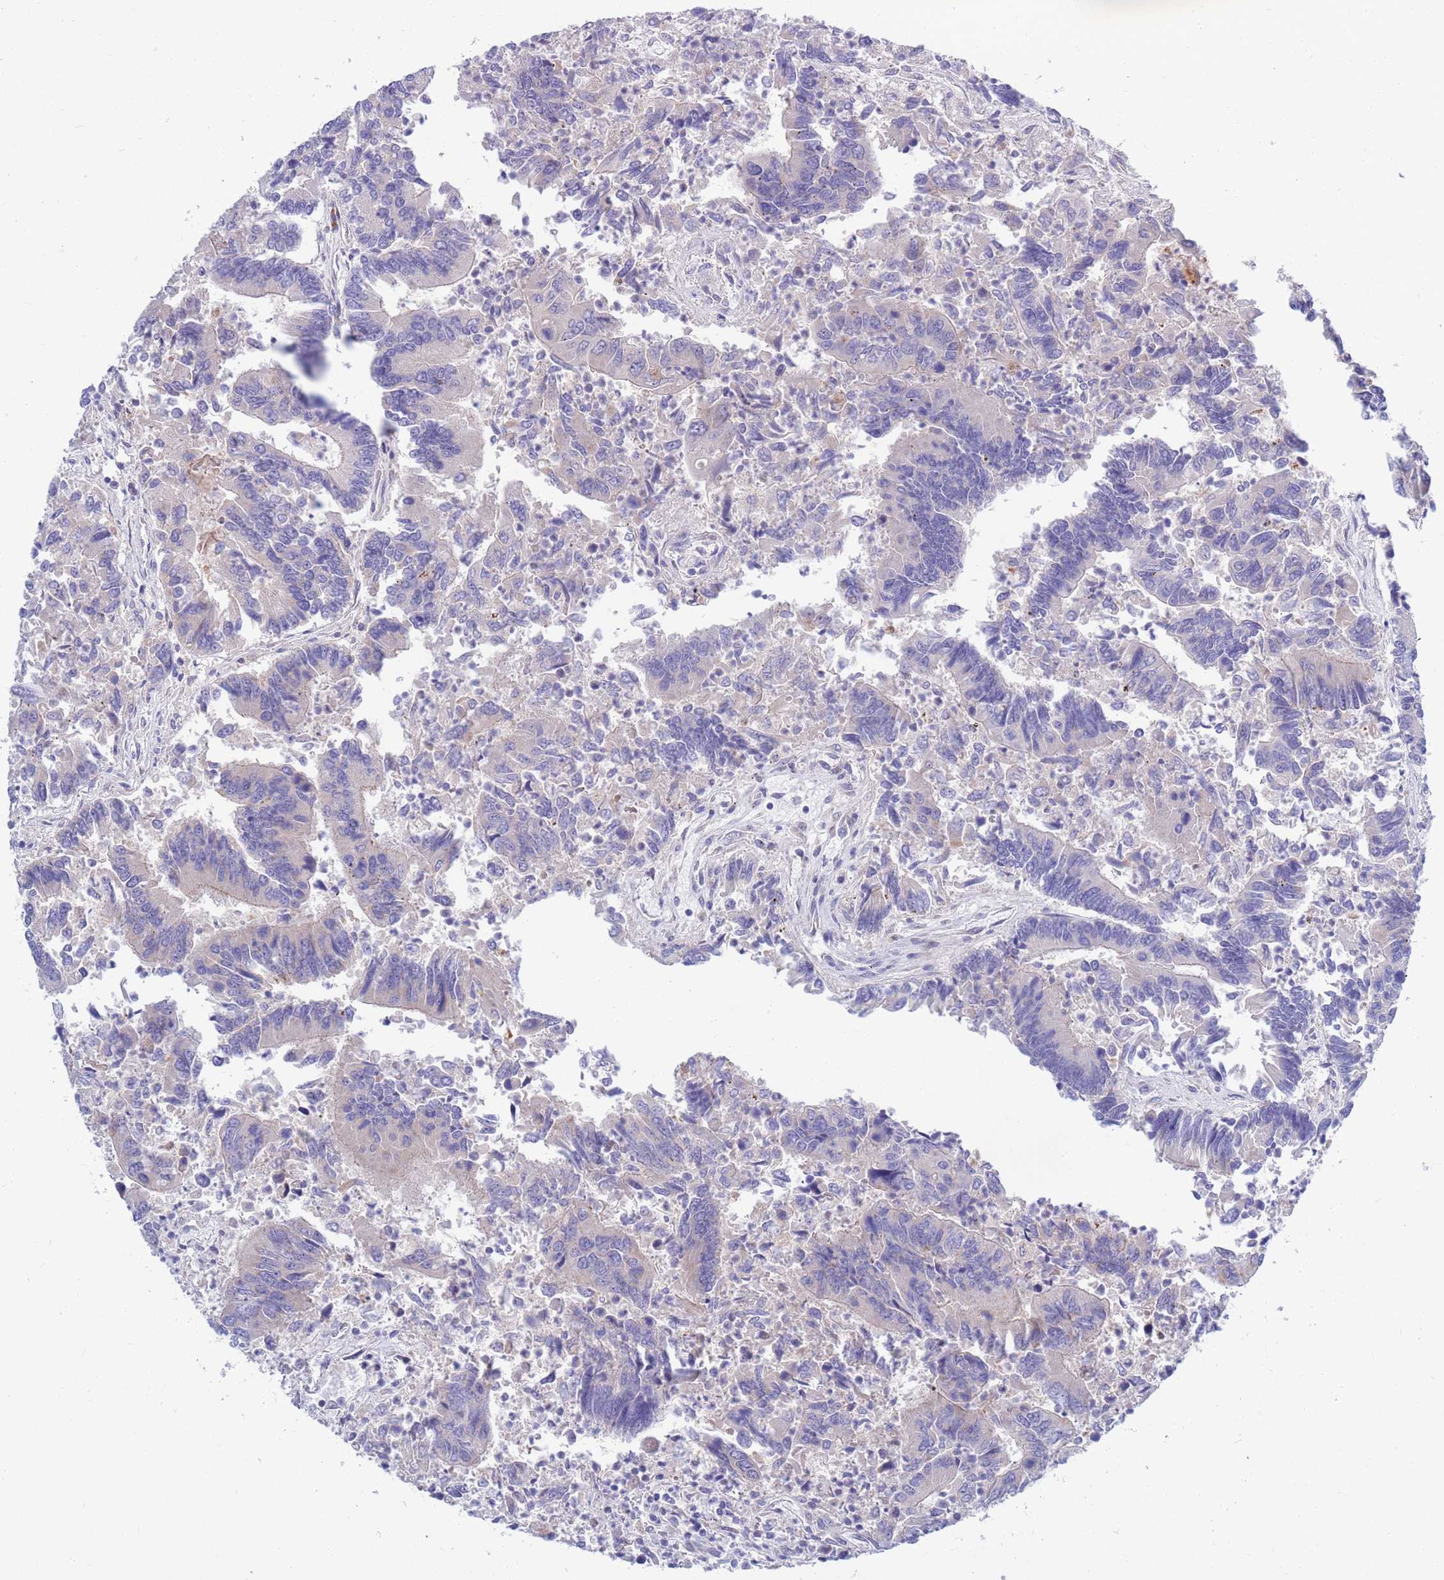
{"staining": {"intensity": "negative", "quantity": "none", "location": "none"}, "tissue": "colorectal cancer", "cell_type": "Tumor cells", "image_type": "cancer", "snomed": [{"axis": "morphology", "description": "Adenocarcinoma, NOS"}, {"axis": "topography", "description": "Colon"}], "caption": "IHC image of neoplastic tissue: adenocarcinoma (colorectal) stained with DAB (3,3'-diaminobenzidine) reveals no significant protein expression in tumor cells.", "gene": "KLHL29", "patient": {"sex": "female", "age": 67}}